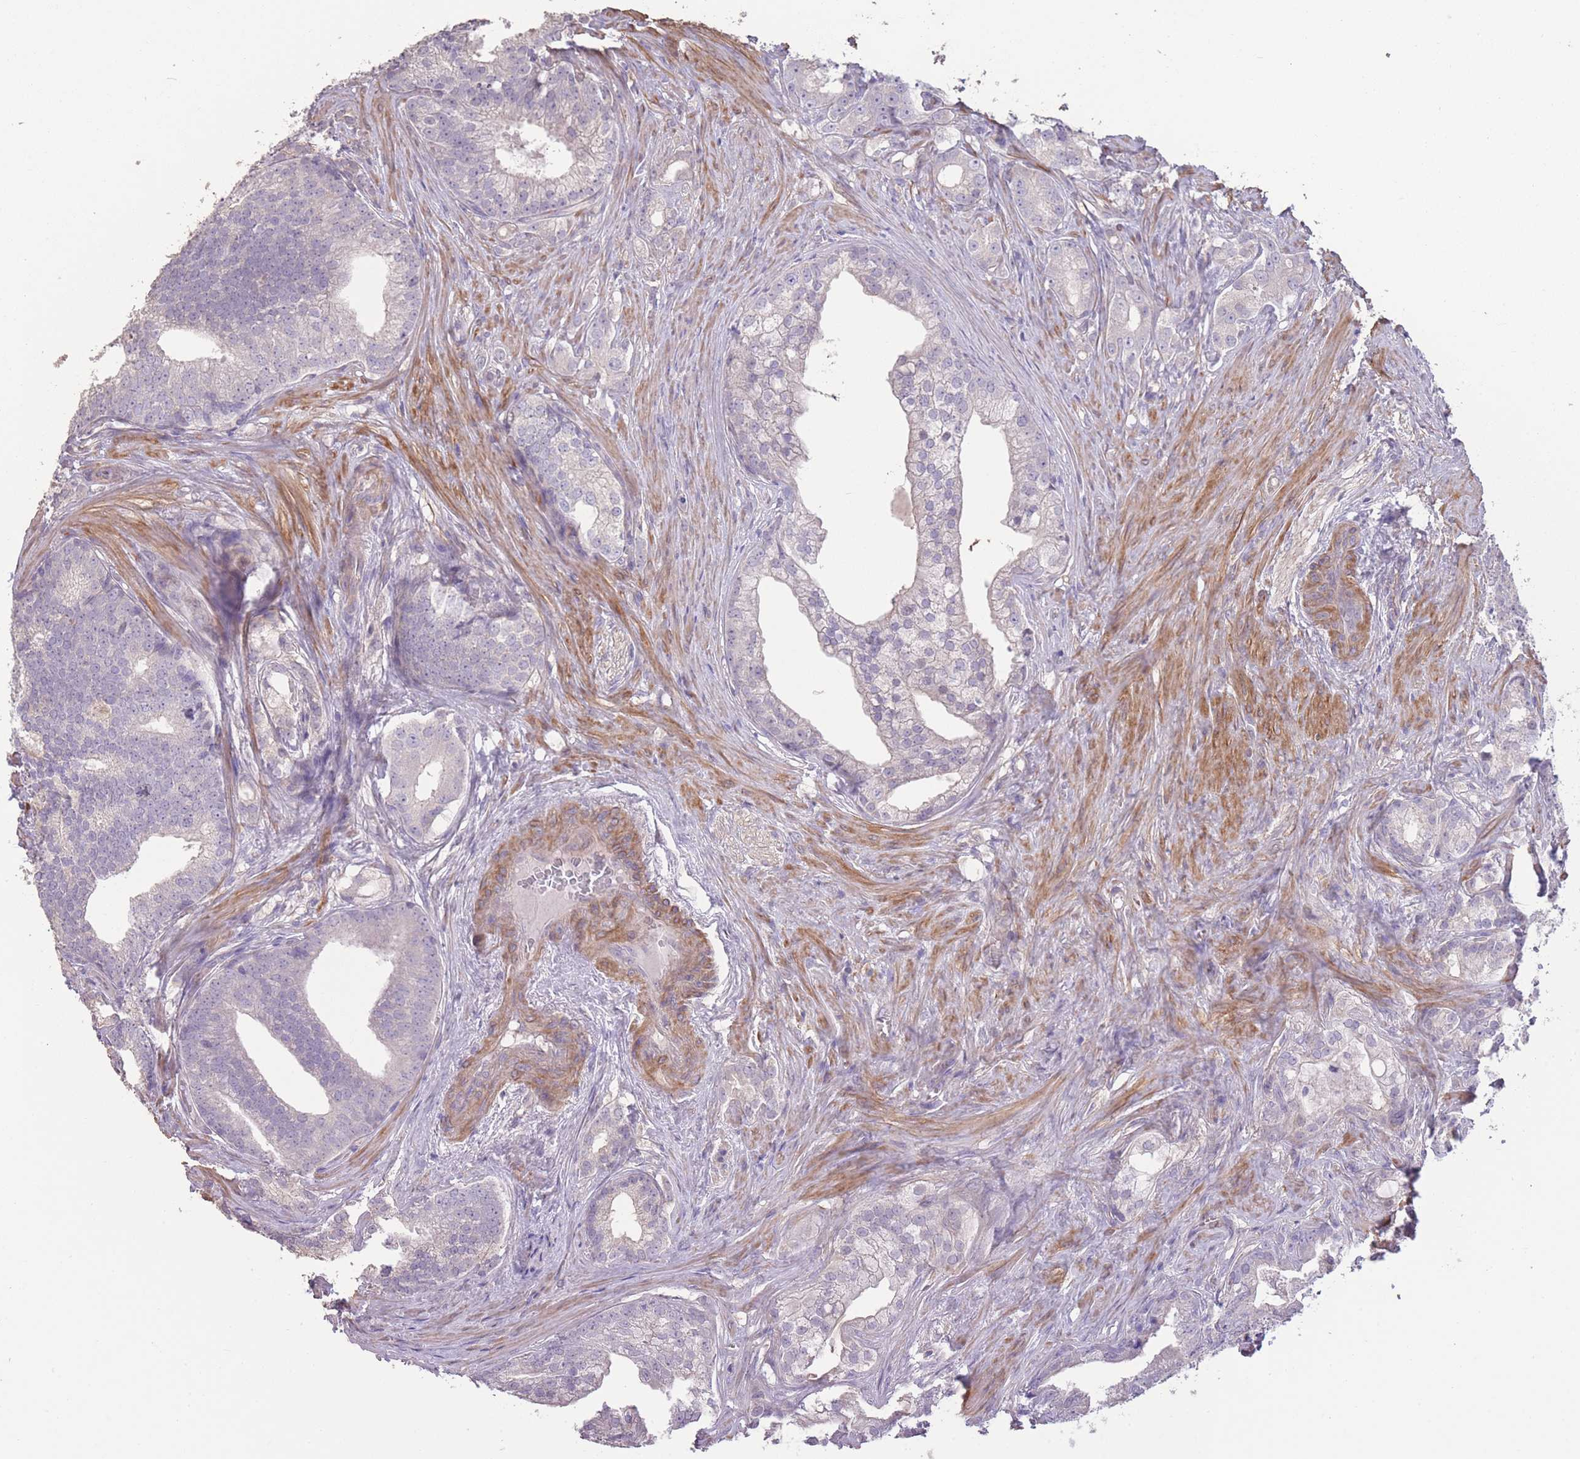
{"staining": {"intensity": "negative", "quantity": "none", "location": "none"}, "tissue": "prostate cancer", "cell_type": "Tumor cells", "image_type": "cancer", "snomed": [{"axis": "morphology", "description": "Adenocarcinoma, Low grade"}, {"axis": "topography", "description": "Prostate"}], "caption": "High magnification brightfield microscopy of adenocarcinoma (low-grade) (prostate) stained with DAB (brown) and counterstained with hematoxylin (blue): tumor cells show no significant staining.", "gene": "RSPH10B", "patient": {"sex": "male", "age": 71}}